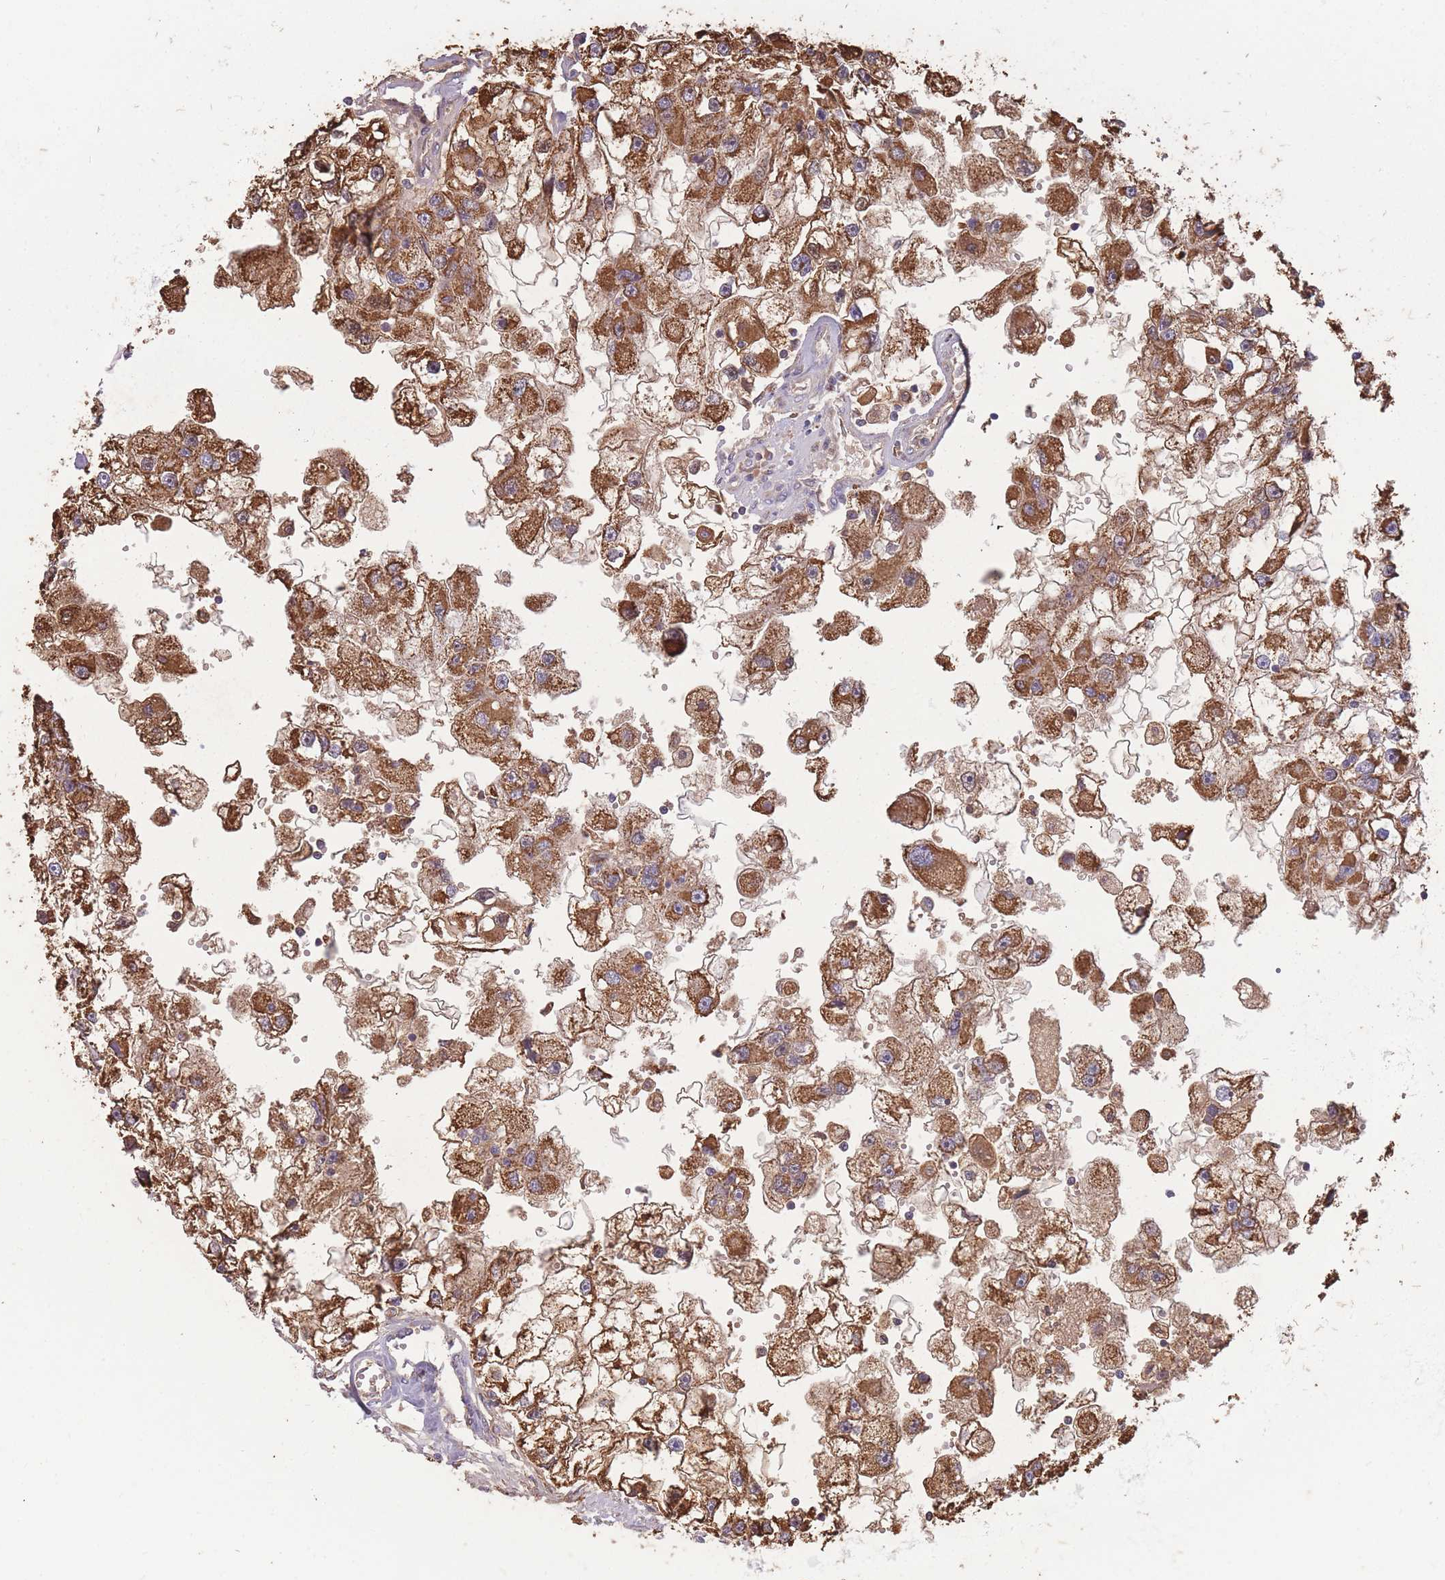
{"staining": {"intensity": "strong", "quantity": ">75%", "location": "cytoplasmic/membranous"}, "tissue": "renal cancer", "cell_type": "Tumor cells", "image_type": "cancer", "snomed": [{"axis": "morphology", "description": "Adenocarcinoma, NOS"}, {"axis": "topography", "description": "Kidney"}], "caption": "Immunohistochemistry (IHC) (DAB) staining of human renal cancer shows strong cytoplasmic/membranous protein staining in about >75% of tumor cells. (Stains: DAB in brown, nuclei in blue, Microscopy: brightfield microscopy at high magnification).", "gene": "MRPL17", "patient": {"sex": "male", "age": 63}}